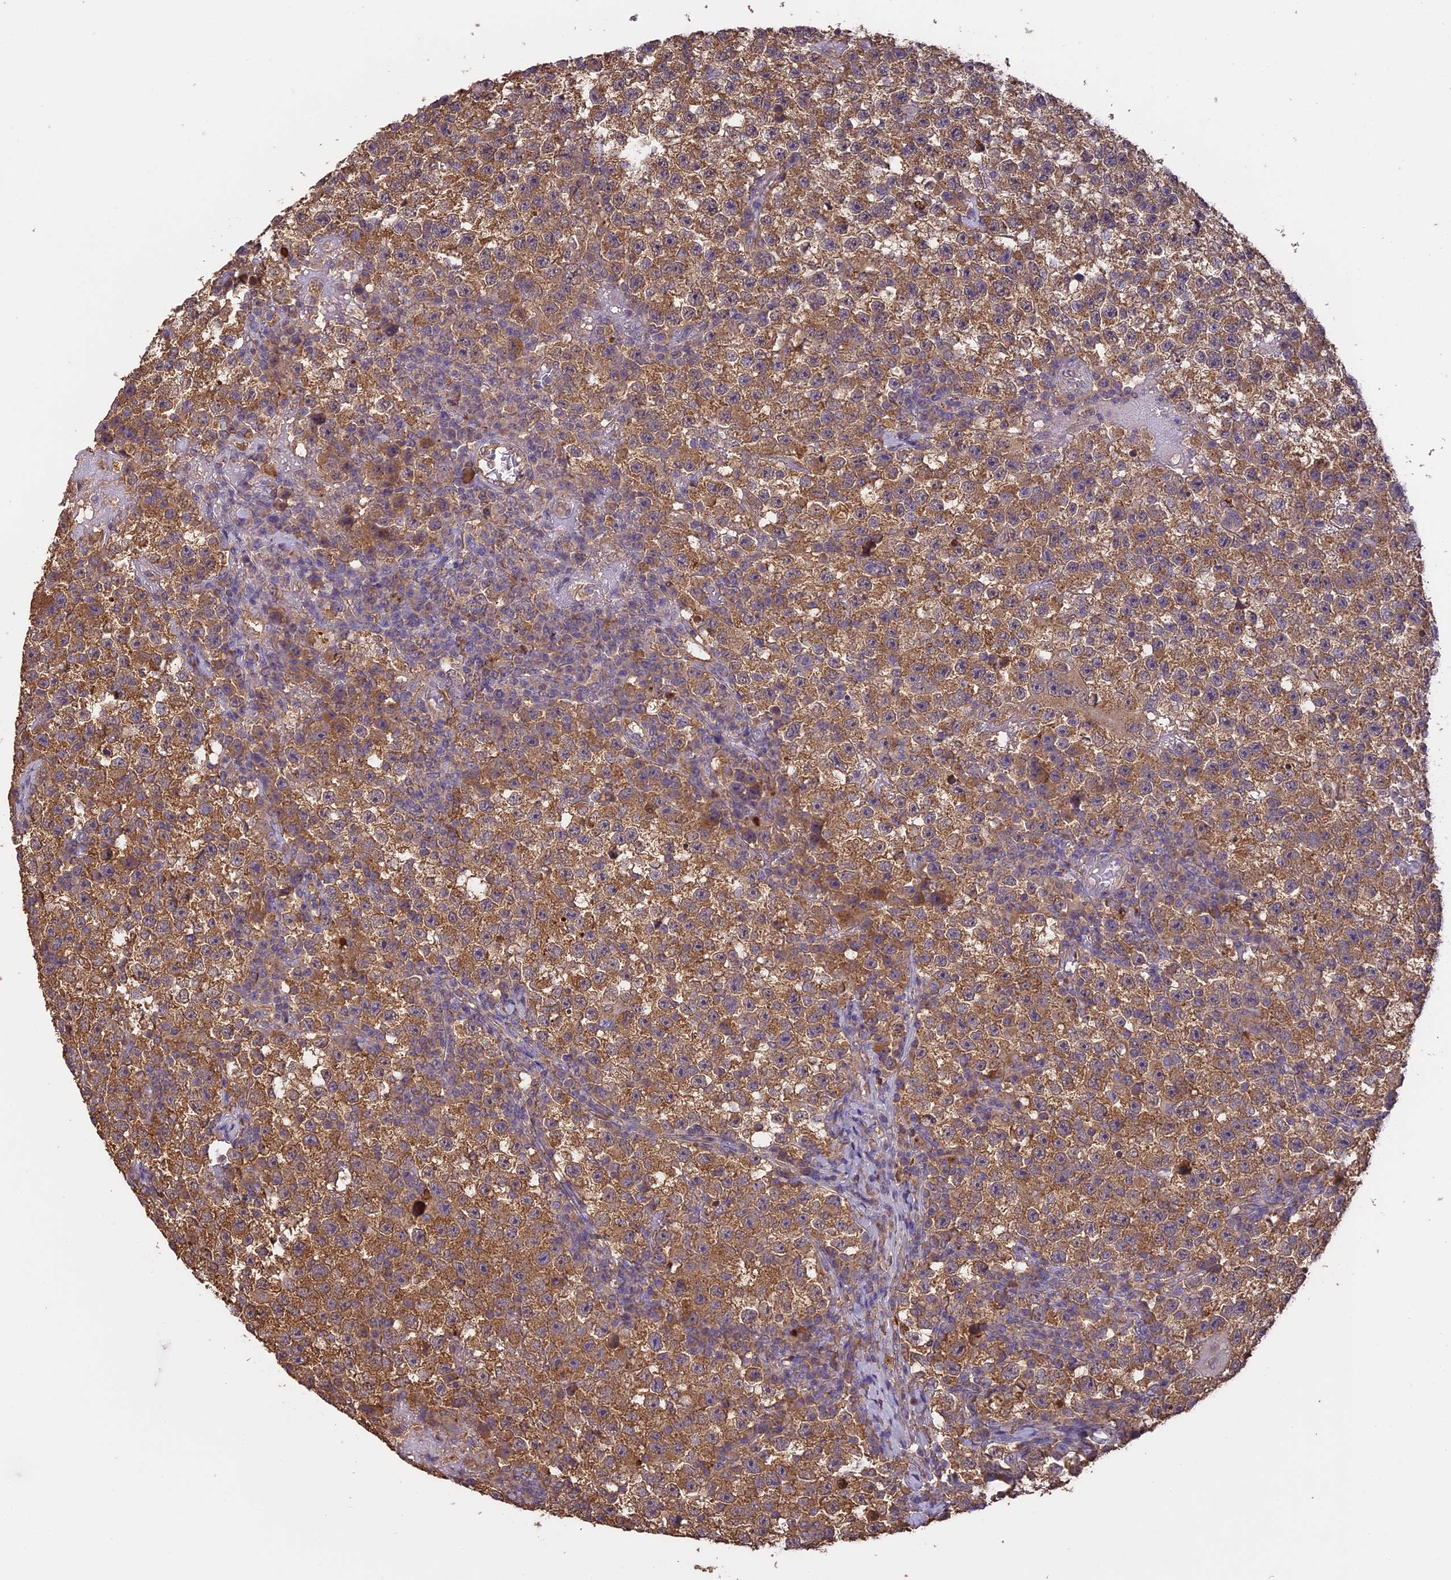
{"staining": {"intensity": "moderate", "quantity": ">75%", "location": "cytoplasmic/membranous"}, "tissue": "testis cancer", "cell_type": "Tumor cells", "image_type": "cancer", "snomed": [{"axis": "morphology", "description": "Seminoma, NOS"}, {"axis": "topography", "description": "Testis"}], "caption": "This micrograph exhibits testis seminoma stained with IHC to label a protein in brown. The cytoplasmic/membranous of tumor cells show moderate positivity for the protein. Nuclei are counter-stained blue.", "gene": "ARHGAP19", "patient": {"sex": "male", "age": 22}}